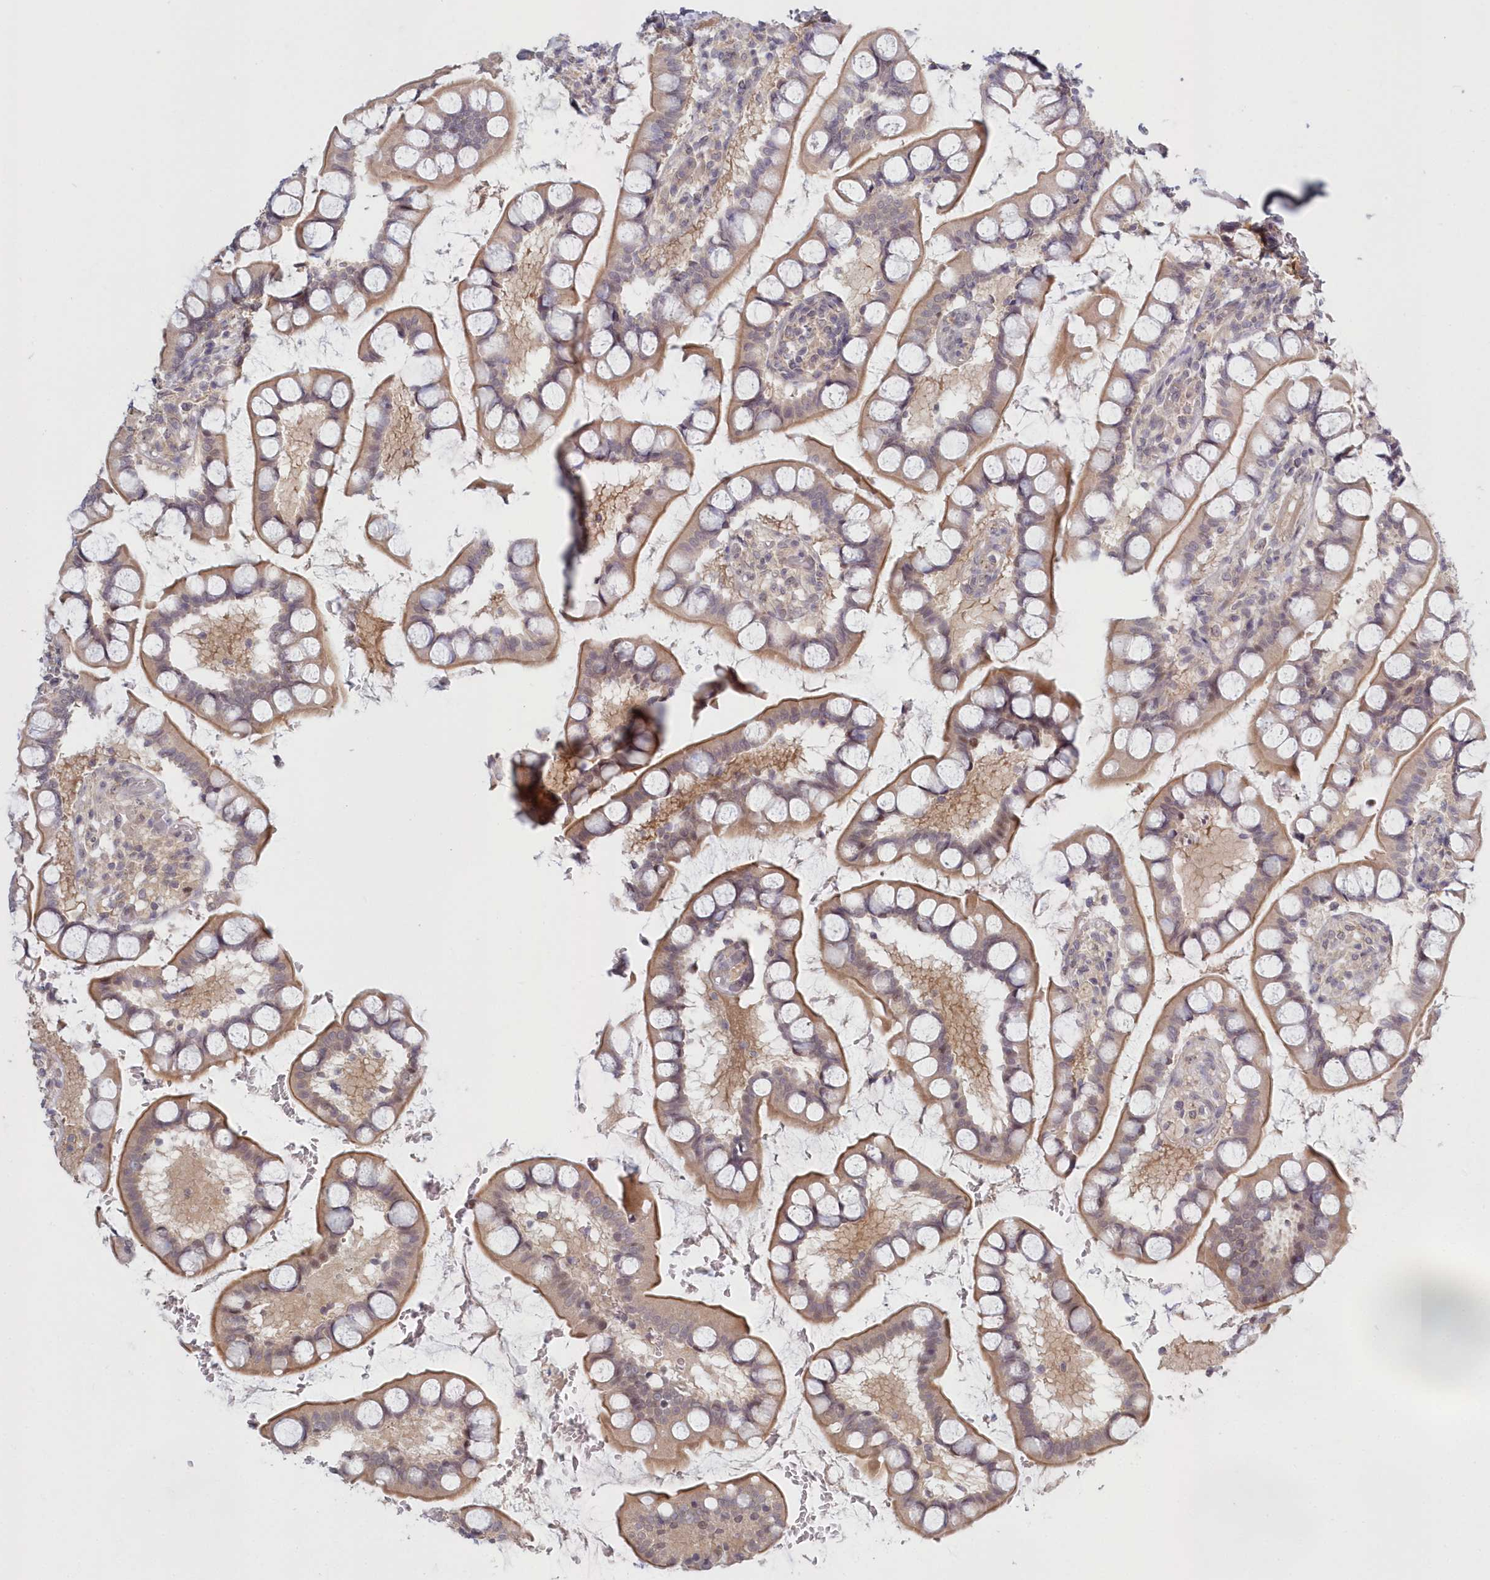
{"staining": {"intensity": "strong", "quantity": ">75%", "location": "cytoplasmic/membranous"}, "tissue": "small intestine", "cell_type": "Glandular cells", "image_type": "normal", "snomed": [{"axis": "morphology", "description": "Normal tissue, NOS"}, {"axis": "topography", "description": "Small intestine"}], "caption": "Unremarkable small intestine was stained to show a protein in brown. There is high levels of strong cytoplasmic/membranous staining in approximately >75% of glandular cells. (IHC, brightfield microscopy, high magnification).", "gene": "KATNA1", "patient": {"sex": "male", "age": 52}}